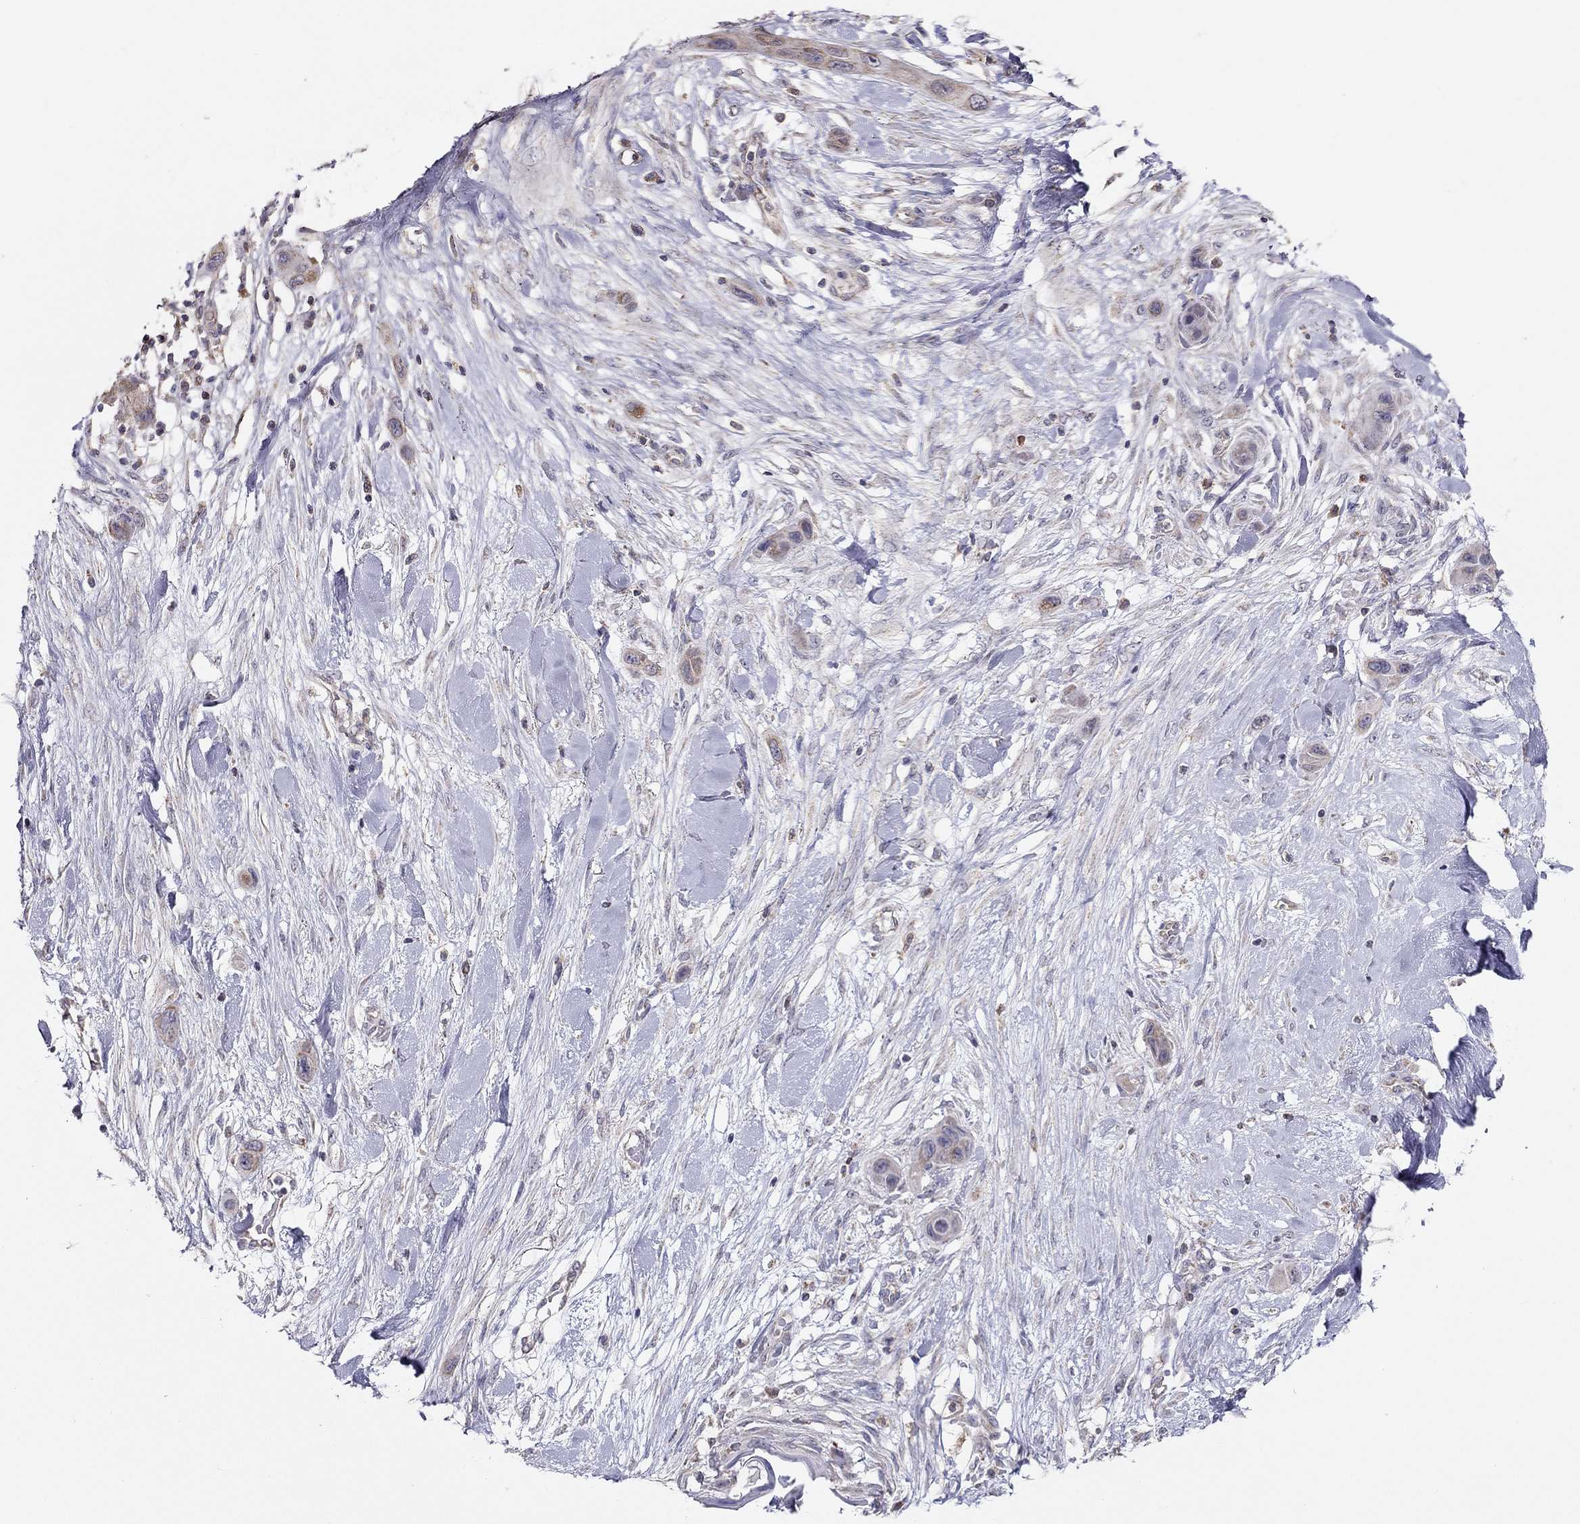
{"staining": {"intensity": "weak", "quantity": "25%-75%", "location": "cytoplasmic/membranous"}, "tissue": "skin cancer", "cell_type": "Tumor cells", "image_type": "cancer", "snomed": [{"axis": "morphology", "description": "Squamous cell carcinoma, NOS"}, {"axis": "topography", "description": "Skin"}], "caption": "An IHC histopathology image of neoplastic tissue is shown. Protein staining in brown shows weak cytoplasmic/membranous positivity in skin cancer within tumor cells.", "gene": "LRIT3", "patient": {"sex": "male", "age": 79}}